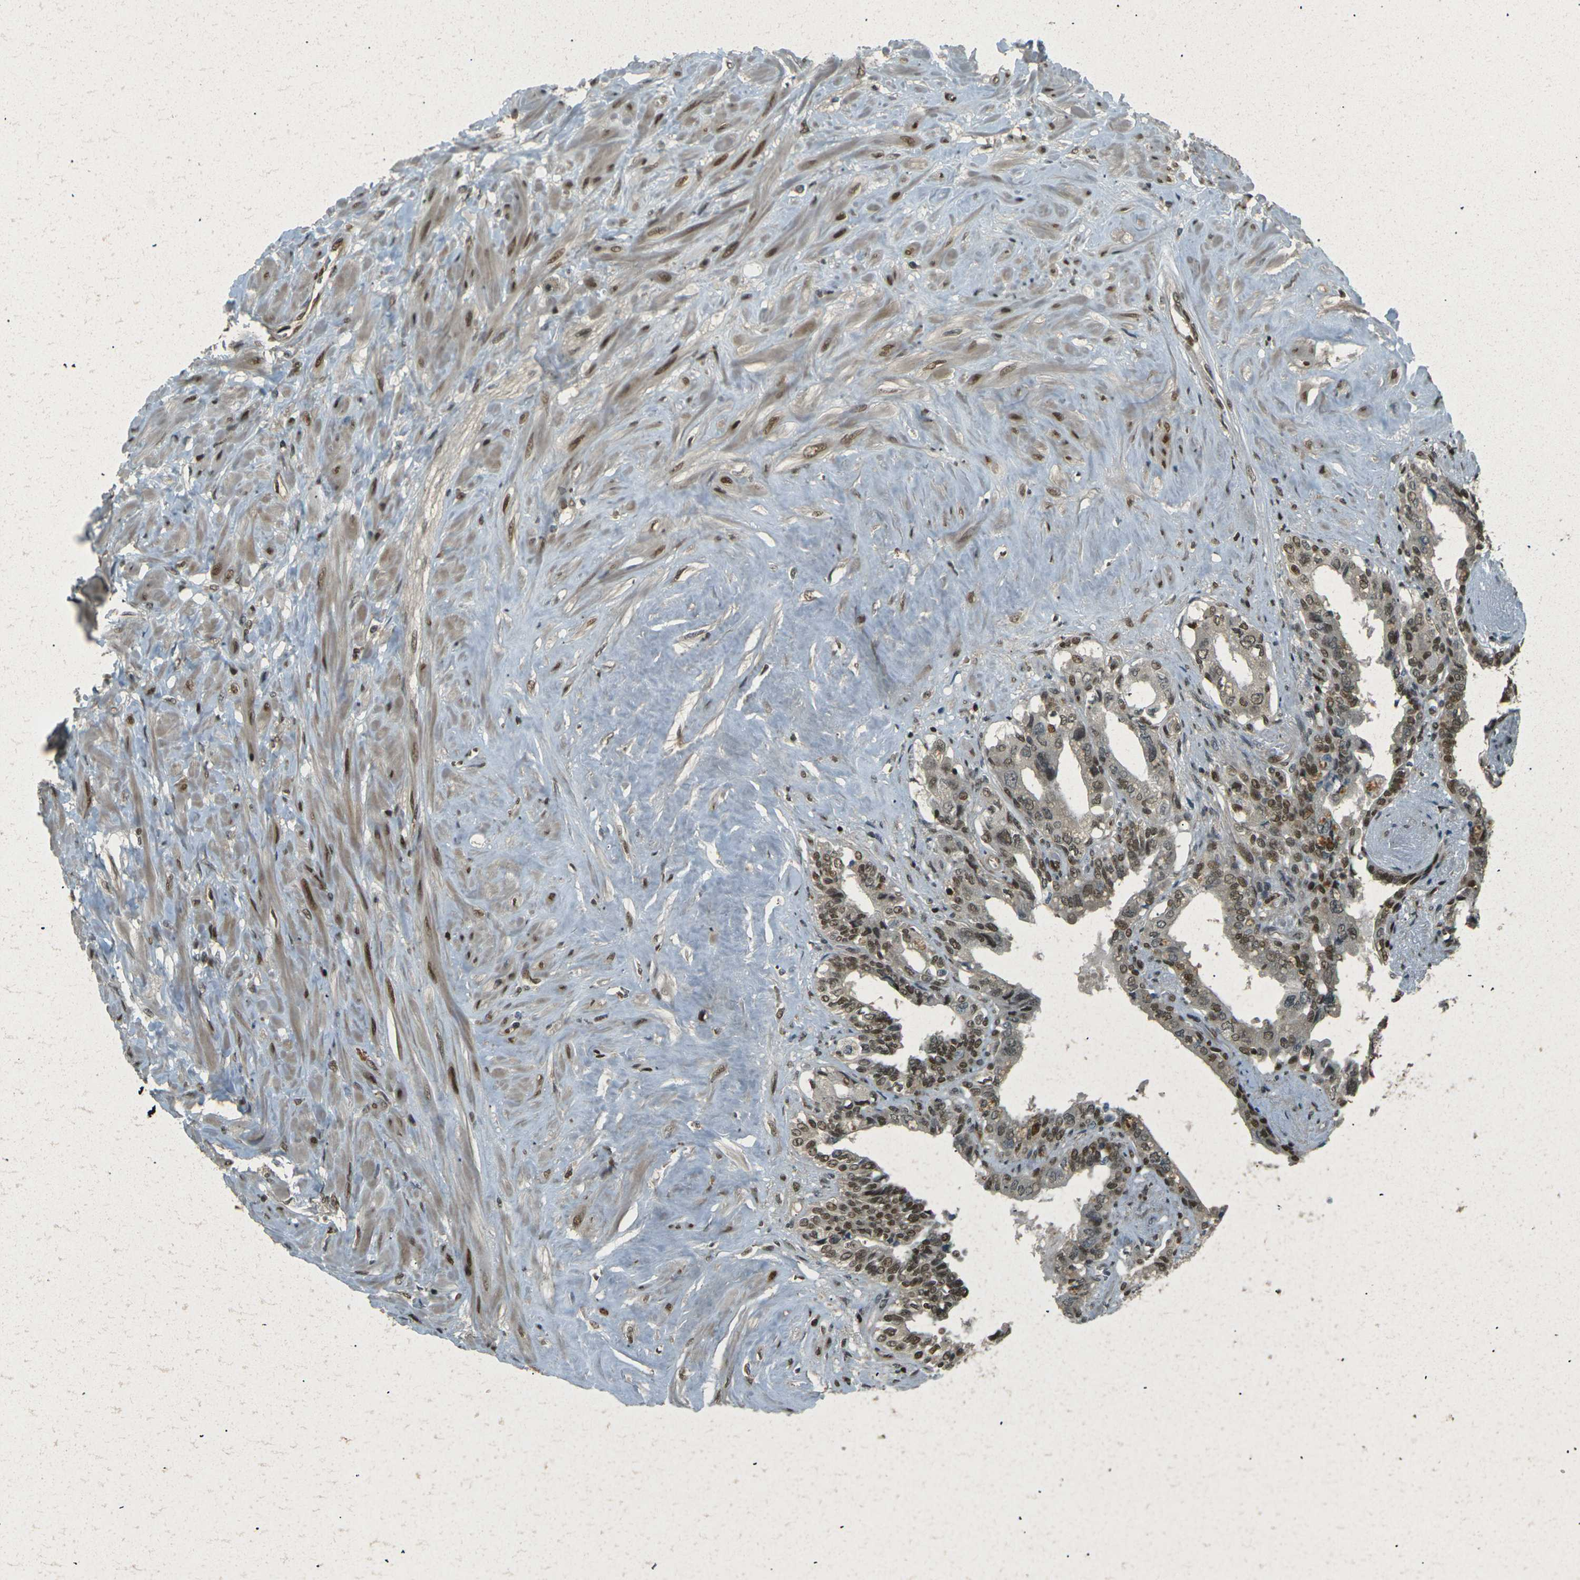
{"staining": {"intensity": "moderate", "quantity": "25%-75%", "location": "nuclear"}, "tissue": "seminal vesicle", "cell_type": "Glandular cells", "image_type": "normal", "snomed": [{"axis": "morphology", "description": "Normal tissue, NOS"}, {"axis": "topography", "description": "Seminal veicle"}], "caption": "Moderate nuclear protein positivity is present in approximately 25%-75% of glandular cells in seminal vesicle.", "gene": "NHEJ1", "patient": {"sex": "male", "age": 63}}